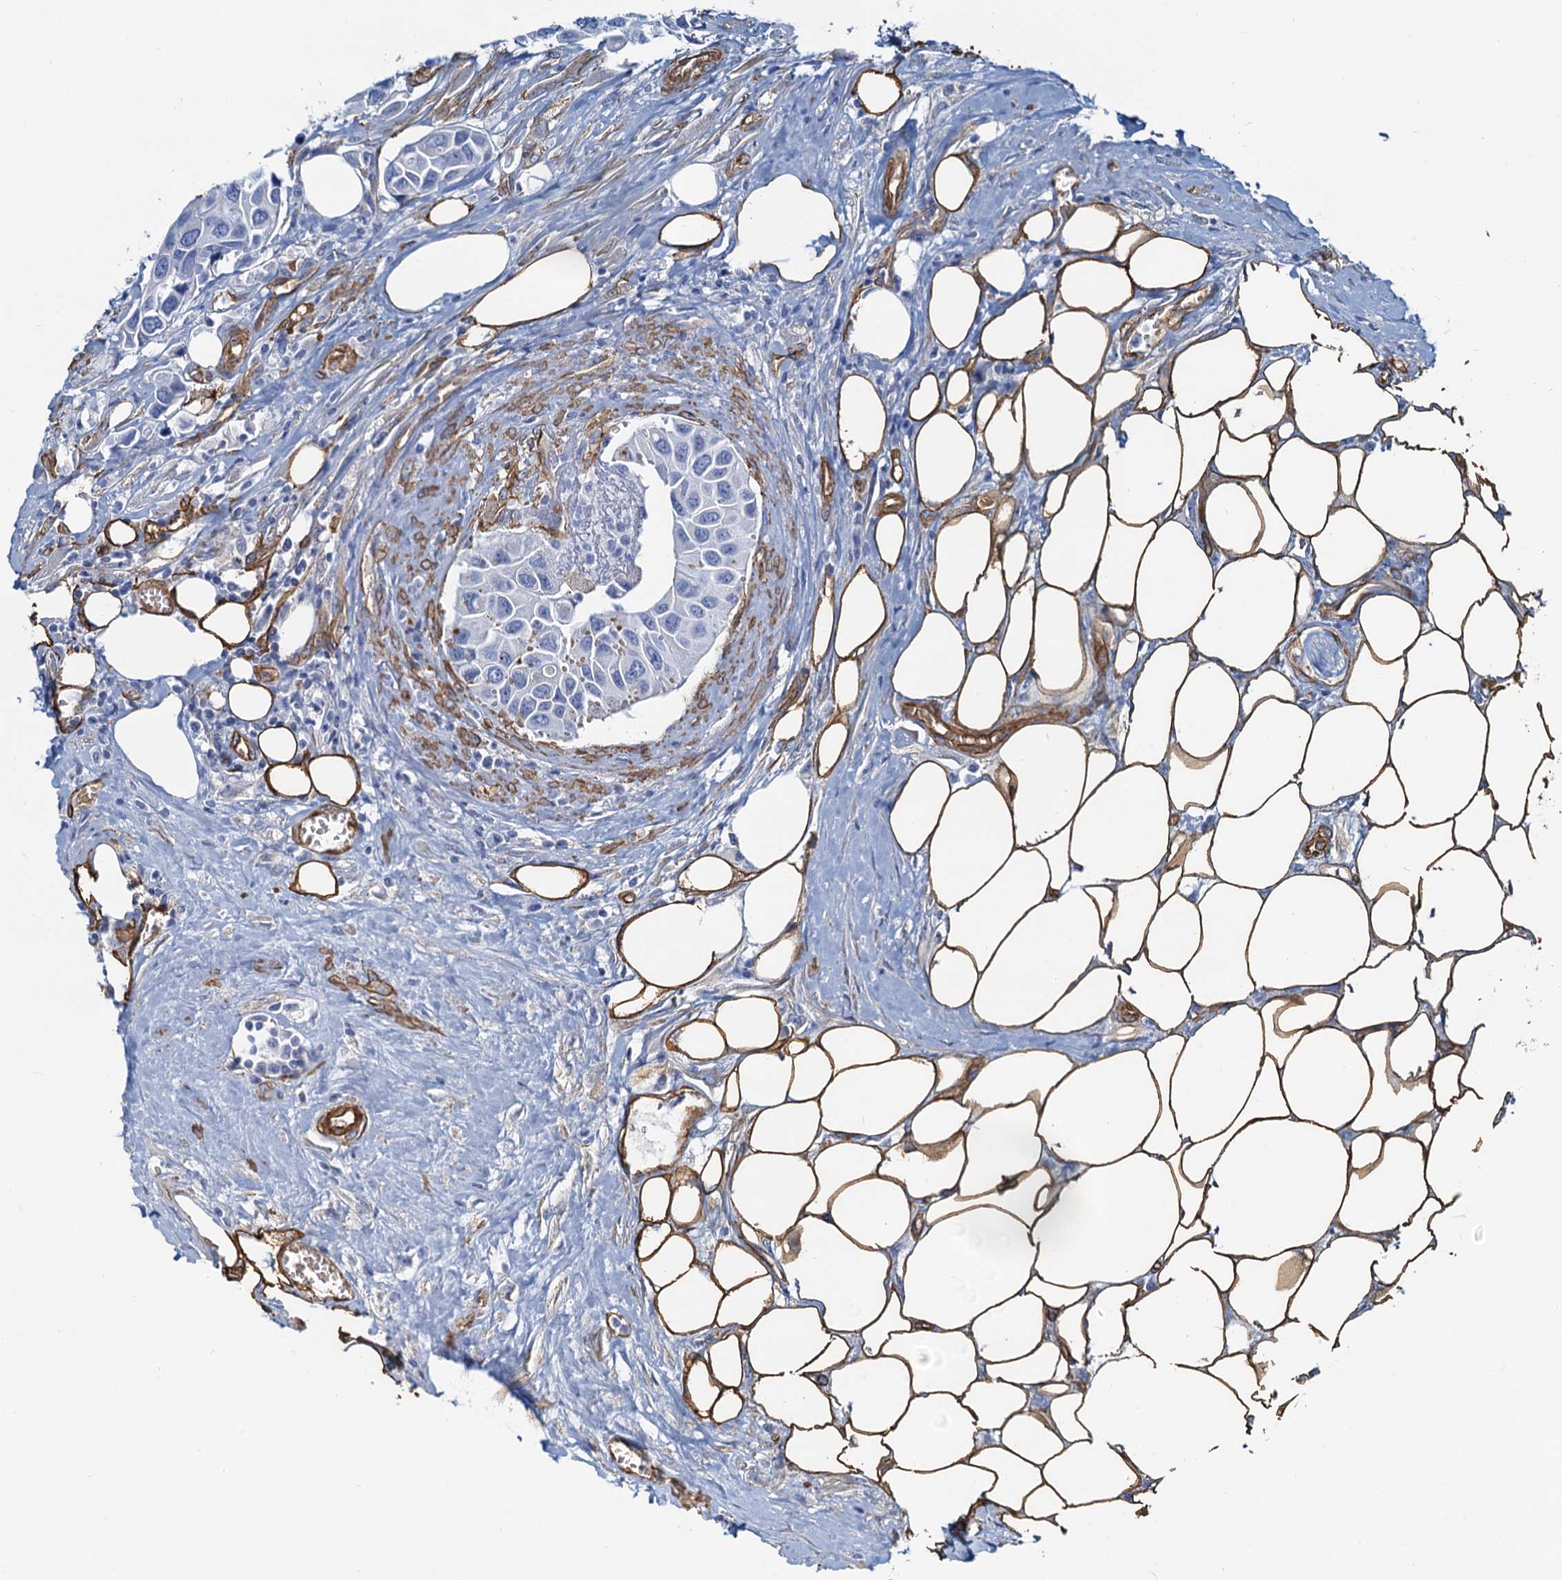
{"staining": {"intensity": "negative", "quantity": "none", "location": "none"}, "tissue": "urothelial cancer", "cell_type": "Tumor cells", "image_type": "cancer", "snomed": [{"axis": "morphology", "description": "Urothelial carcinoma, High grade"}, {"axis": "topography", "description": "Urinary bladder"}], "caption": "IHC histopathology image of human urothelial cancer stained for a protein (brown), which shows no positivity in tumor cells.", "gene": "DGKG", "patient": {"sex": "male", "age": 74}}